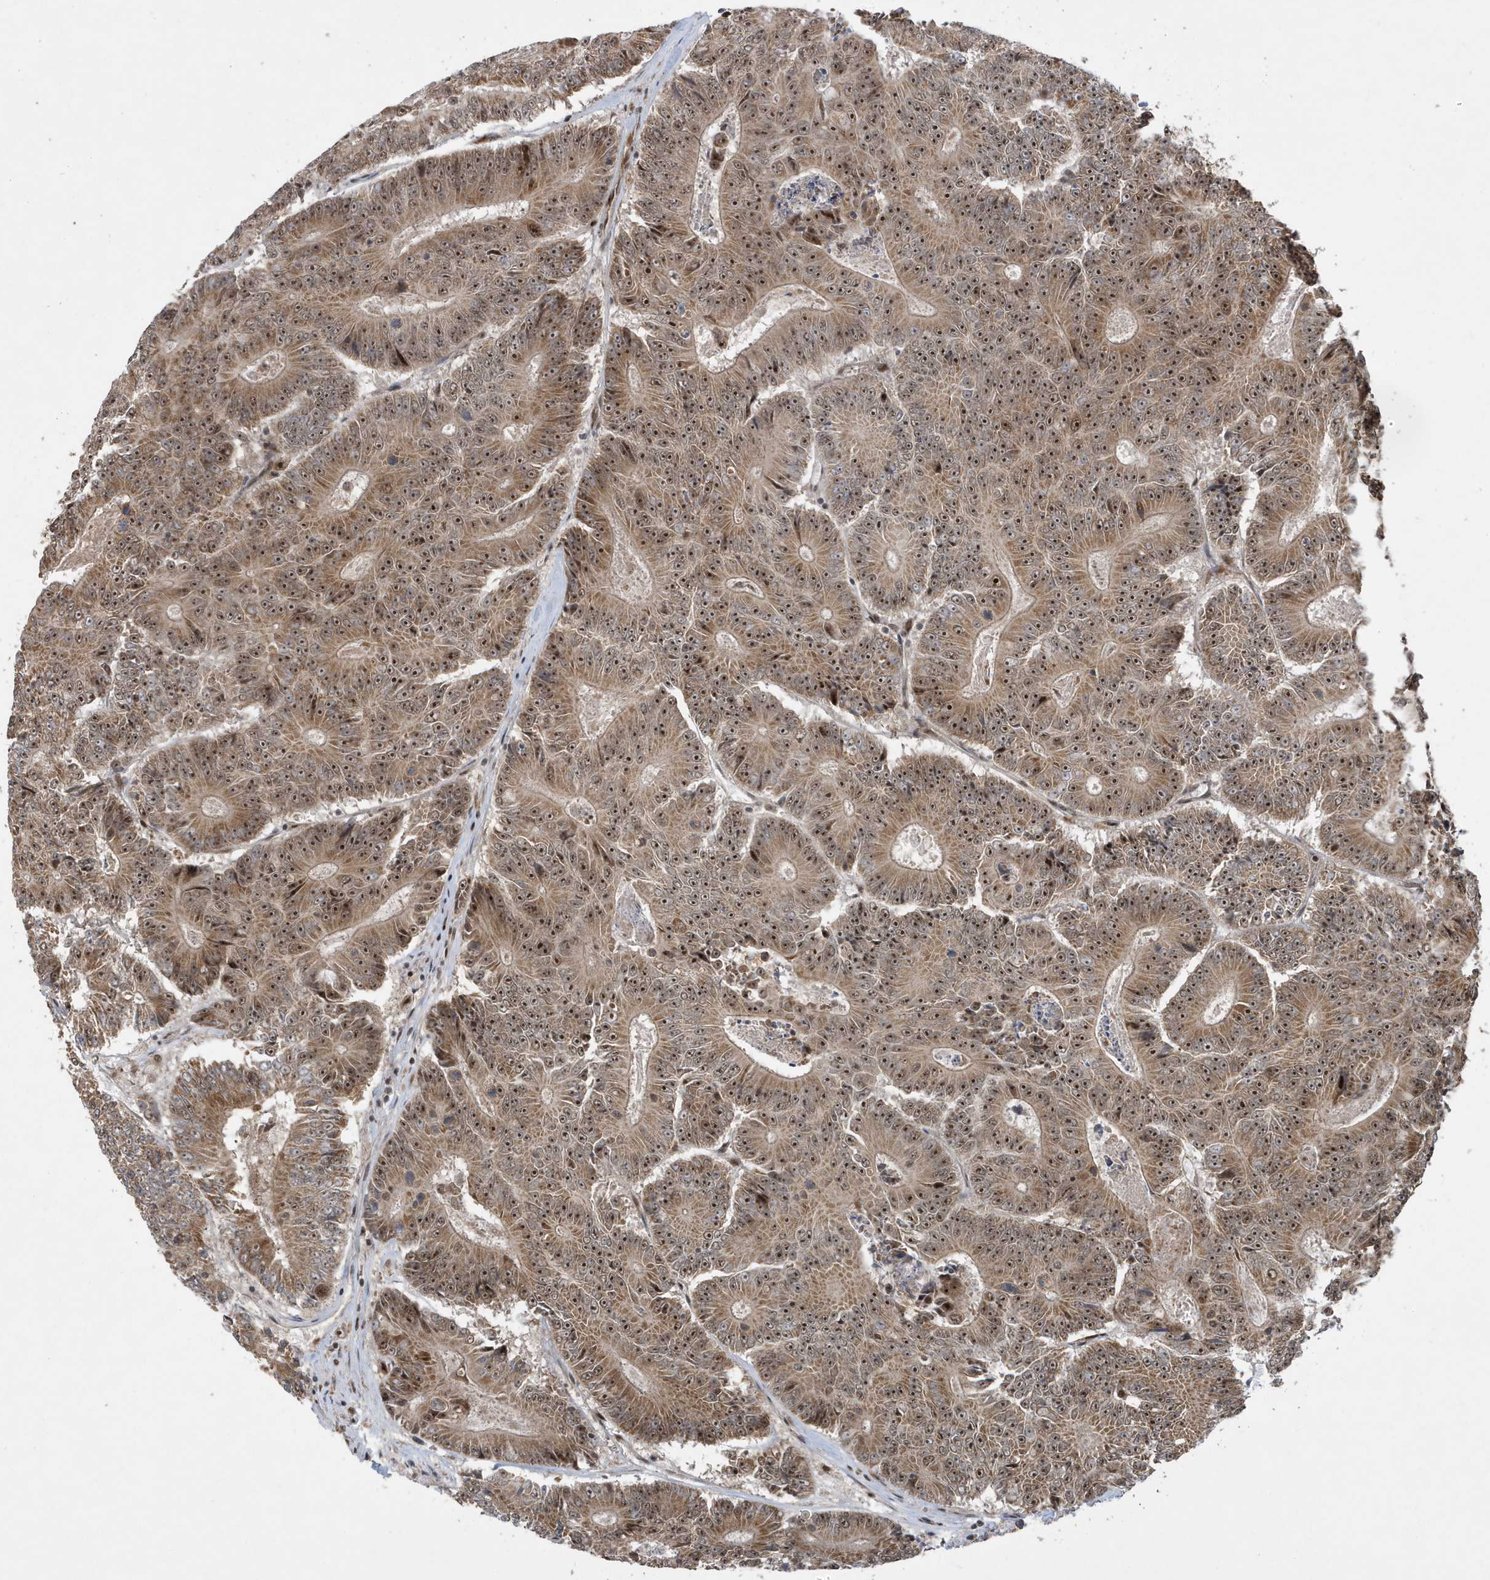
{"staining": {"intensity": "strong", "quantity": ">75%", "location": "cytoplasmic/membranous,nuclear"}, "tissue": "colorectal cancer", "cell_type": "Tumor cells", "image_type": "cancer", "snomed": [{"axis": "morphology", "description": "Adenocarcinoma, NOS"}, {"axis": "topography", "description": "Colon"}], "caption": "The image demonstrates staining of colorectal adenocarcinoma, revealing strong cytoplasmic/membranous and nuclear protein positivity (brown color) within tumor cells.", "gene": "FAM9B", "patient": {"sex": "male", "age": 83}}